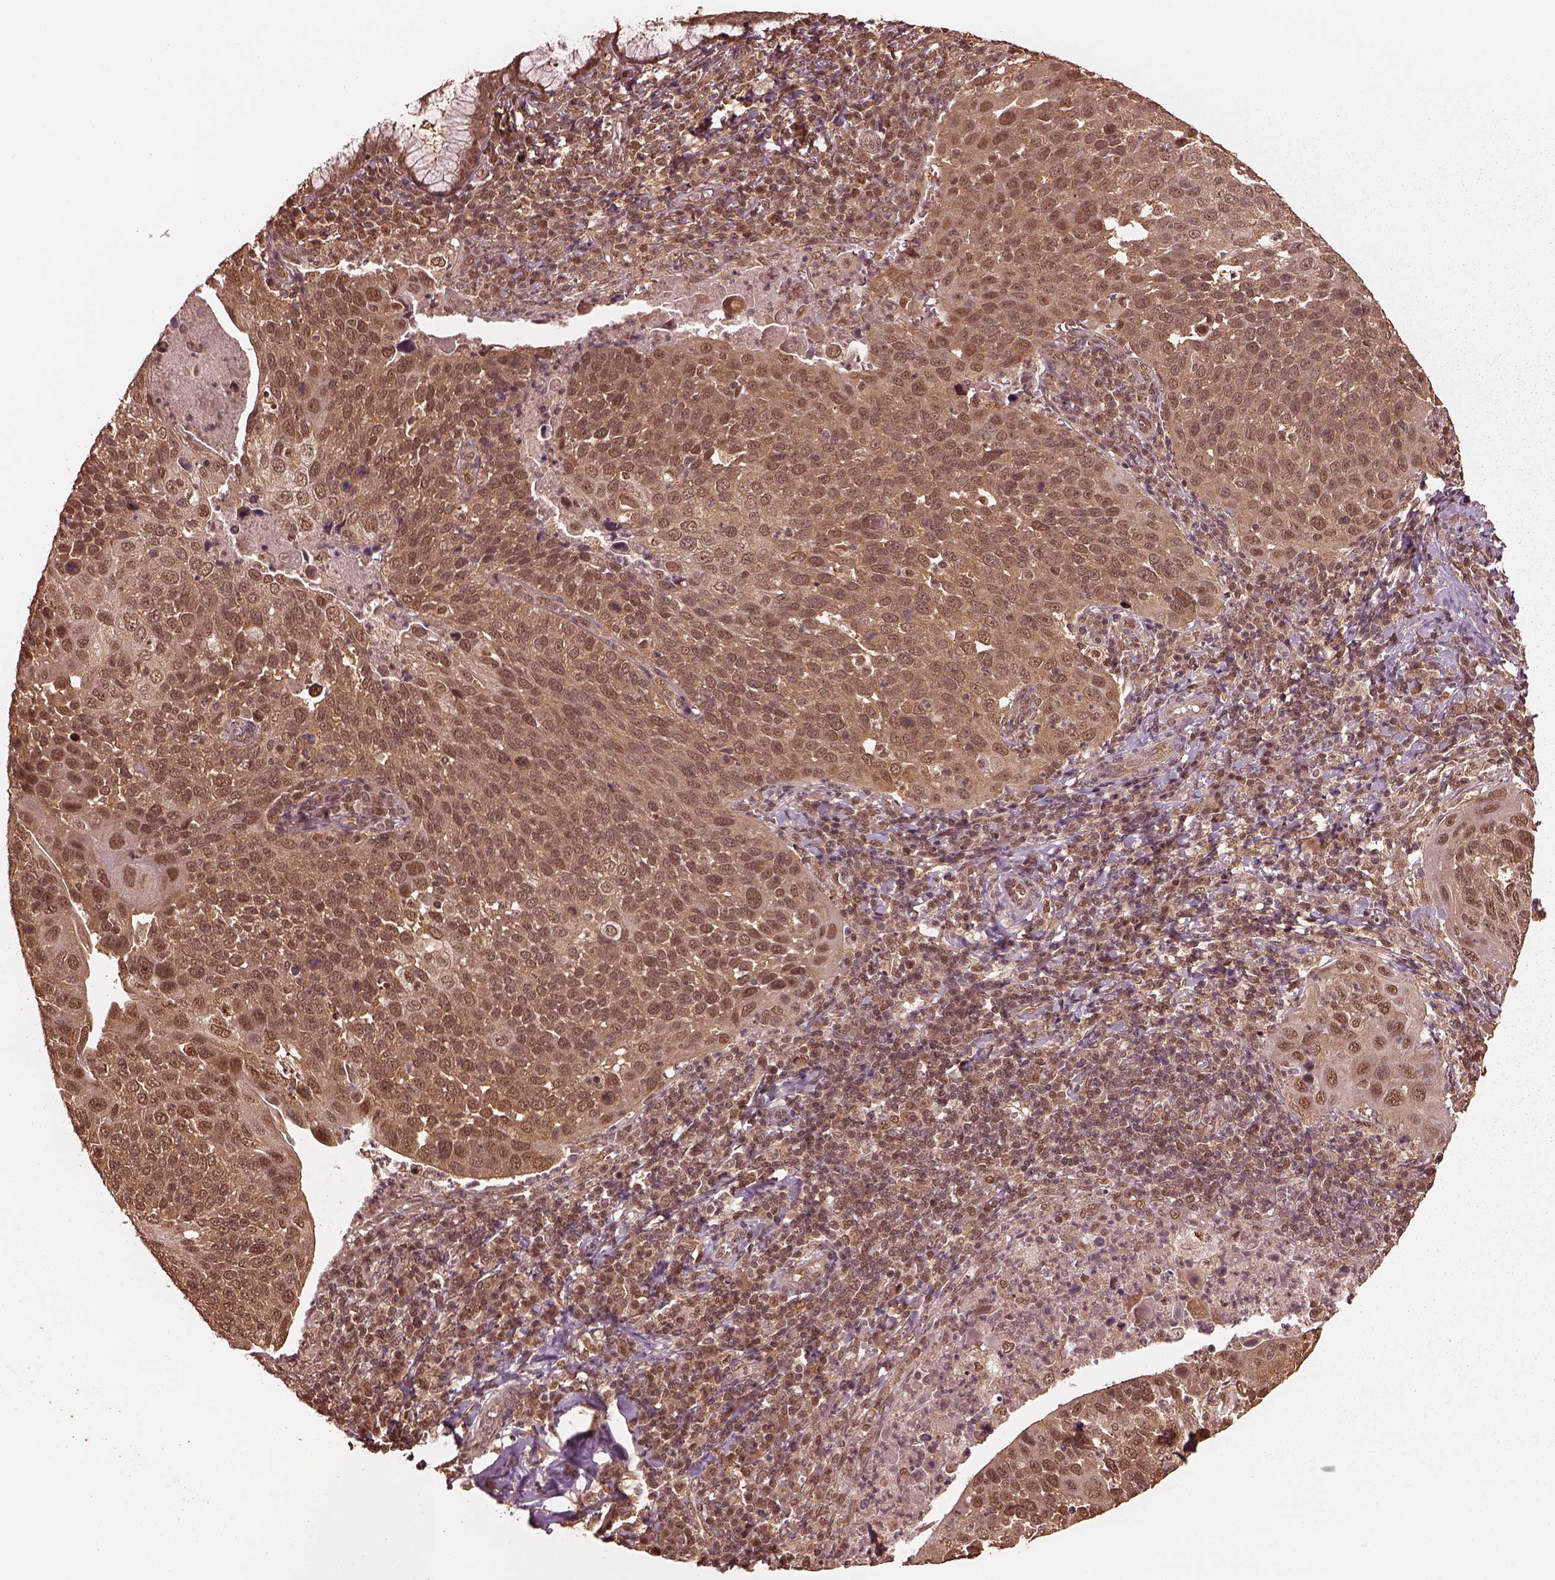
{"staining": {"intensity": "moderate", "quantity": ">75%", "location": "cytoplasmic/membranous,nuclear"}, "tissue": "cervical cancer", "cell_type": "Tumor cells", "image_type": "cancer", "snomed": [{"axis": "morphology", "description": "Squamous cell carcinoma, NOS"}, {"axis": "topography", "description": "Cervix"}], "caption": "Squamous cell carcinoma (cervical) stained for a protein (brown) exhibits moderate cytoplasmic/membranous and nuclear positive staining in about >75% of tumor cells.", "gene": "PSMC5", "patient": {"sex": "female", "age": 54}}